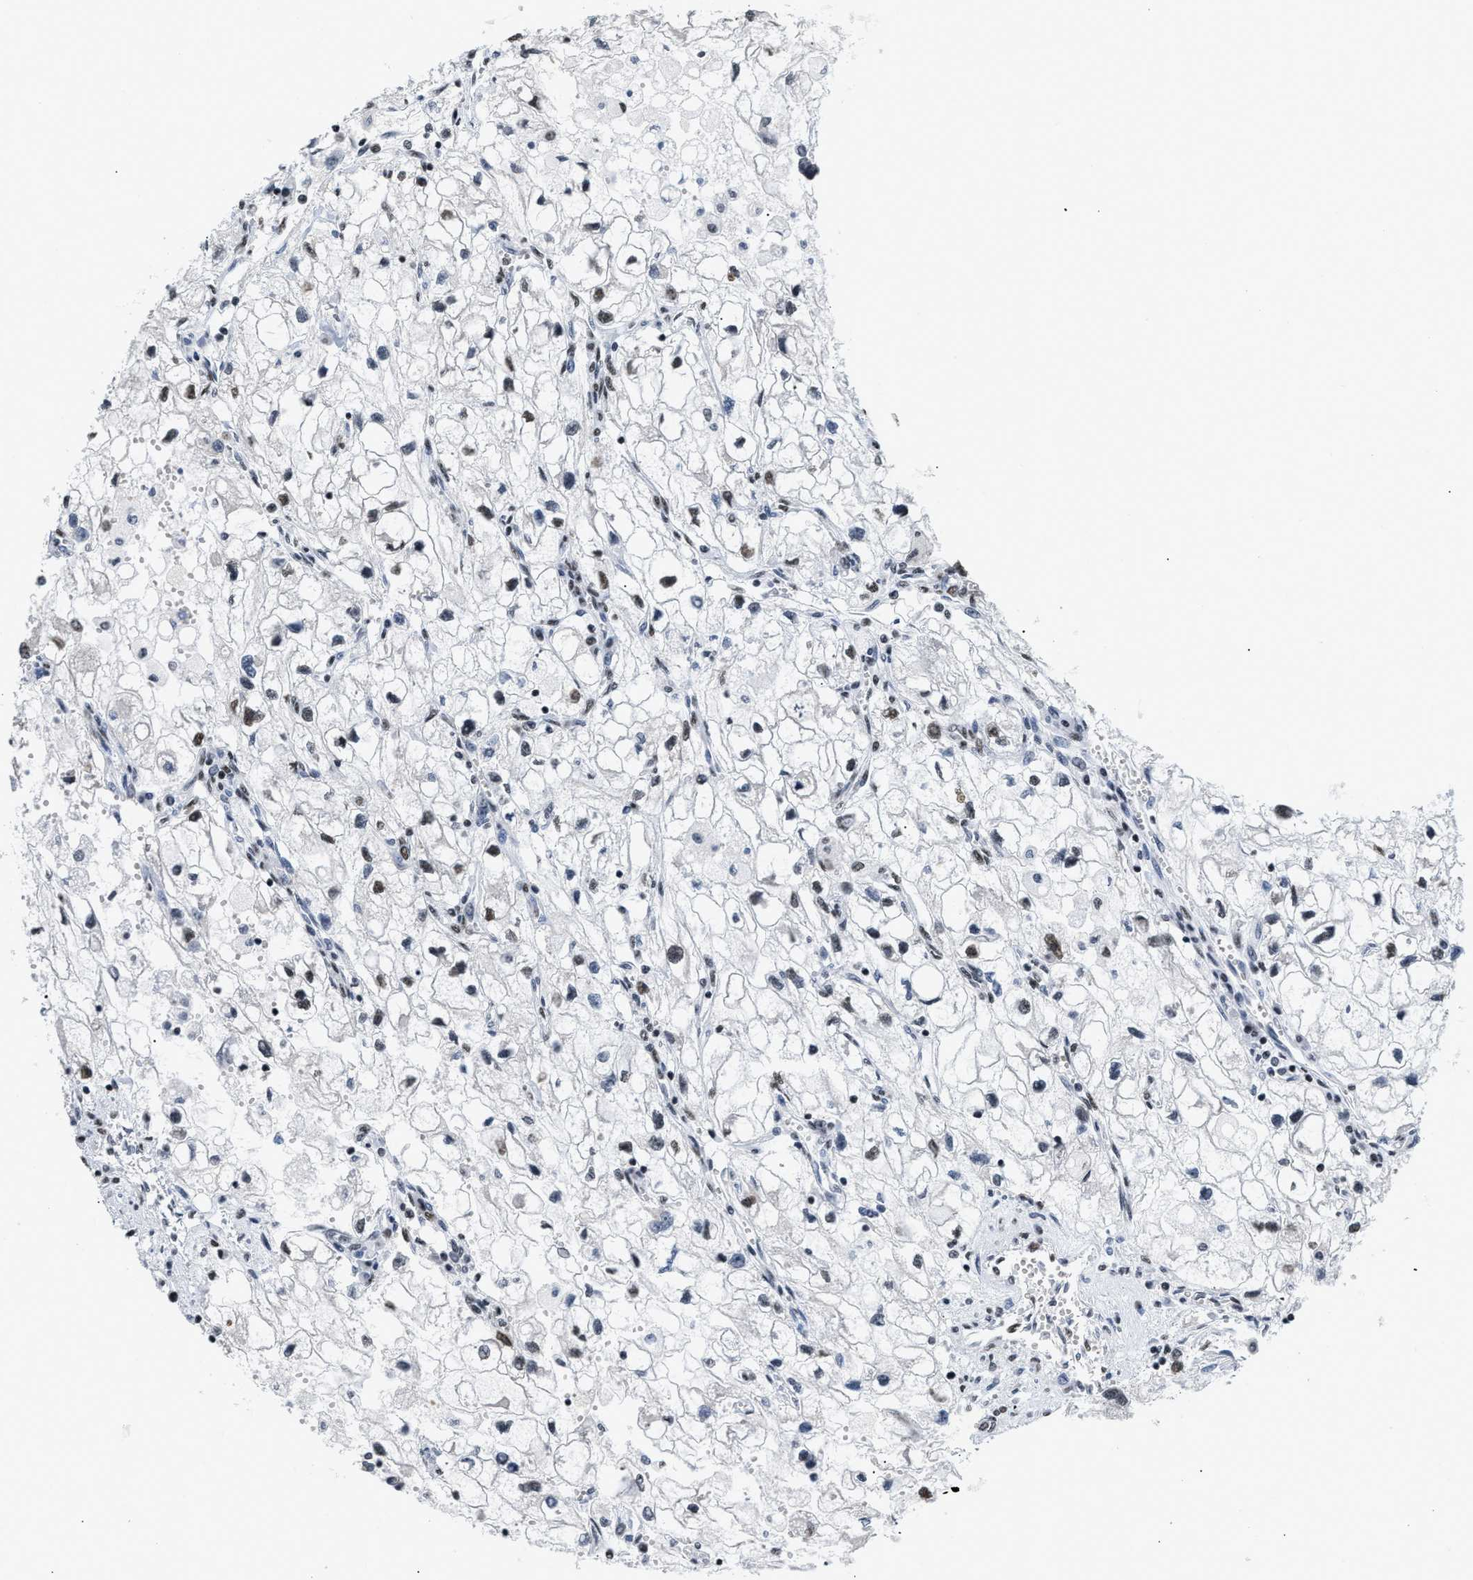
{"staining": {"intensity": "weak", "quantity": ">75%", "location": "nuclear"}, "tissue": "renal cancer", "cell_type": "Tumor cells", "image_type": "cancer", "snomed": [{"axis": "morphology", "description": "Adenocarcinoma, NOS"}, {"axis": "topography", "description": "Kidney"}], "caption": "The micrograph shows staining of renal adenocarcinoma, revealing weak nuclear protein positivity (brown color) within tumor cells.", "gene": "RAF1", "patient": {"sex": "female", "age": 70}}